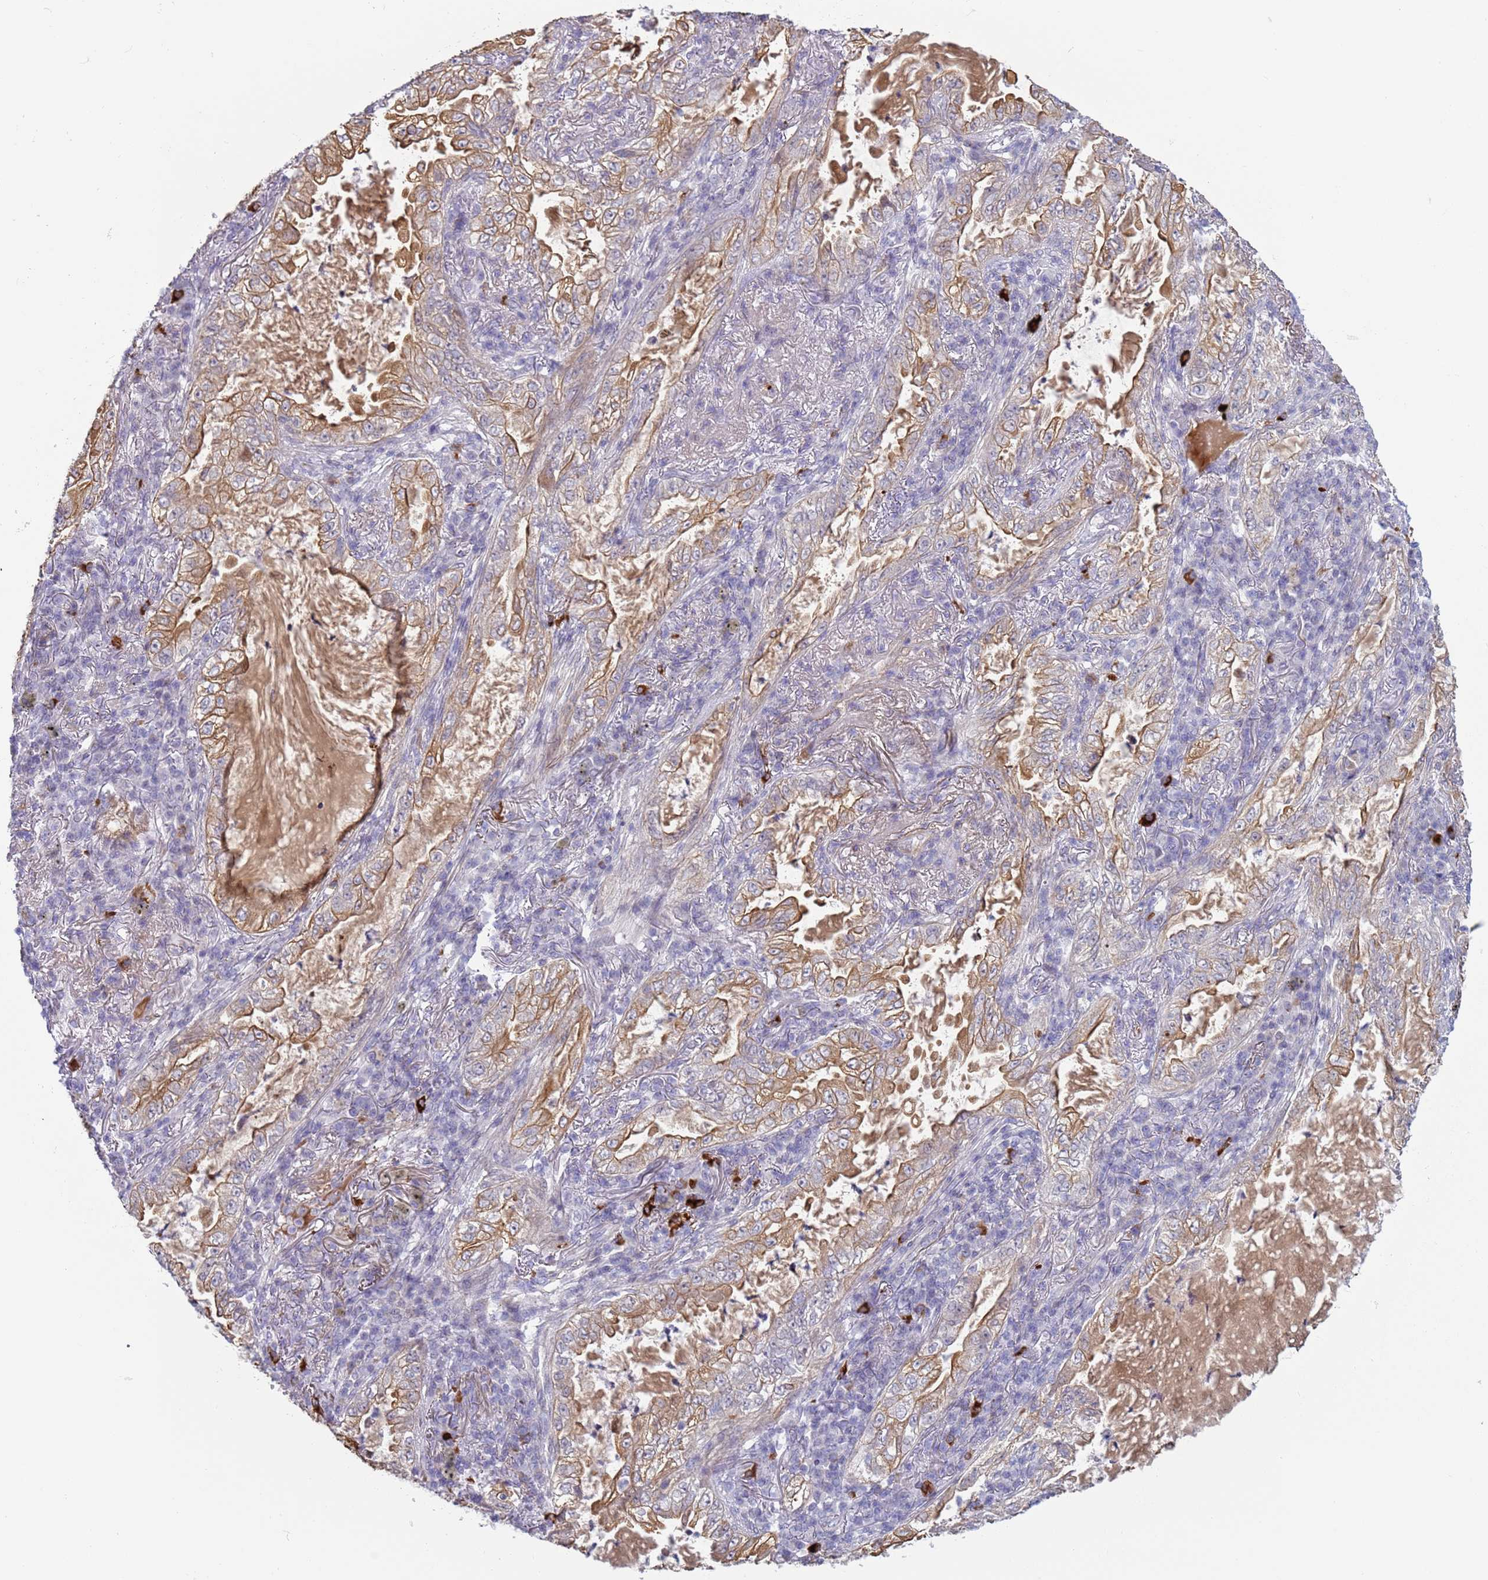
{"staining": {"intensity": "moderate", "quantity": "25%-75%", "location": "cytoplasmic/membranous"}, "tissue": "lung cancer", "cell_type": "Tumor cells", "image_type": "cancer", "snomed": [{"axis": "morphology", "description": "Adenocarcinoma, NOS"}, {"axis": "topography", "description": "Lung"}], "caption": "Protein expression analysis of human lung adenocarcinoma reveals moderate cytoplasmic/membranous staining in approximately 25%-75% of tumor cells.", "gene": "NPAP1", "patient": {"sex": "female", "age": 73}}